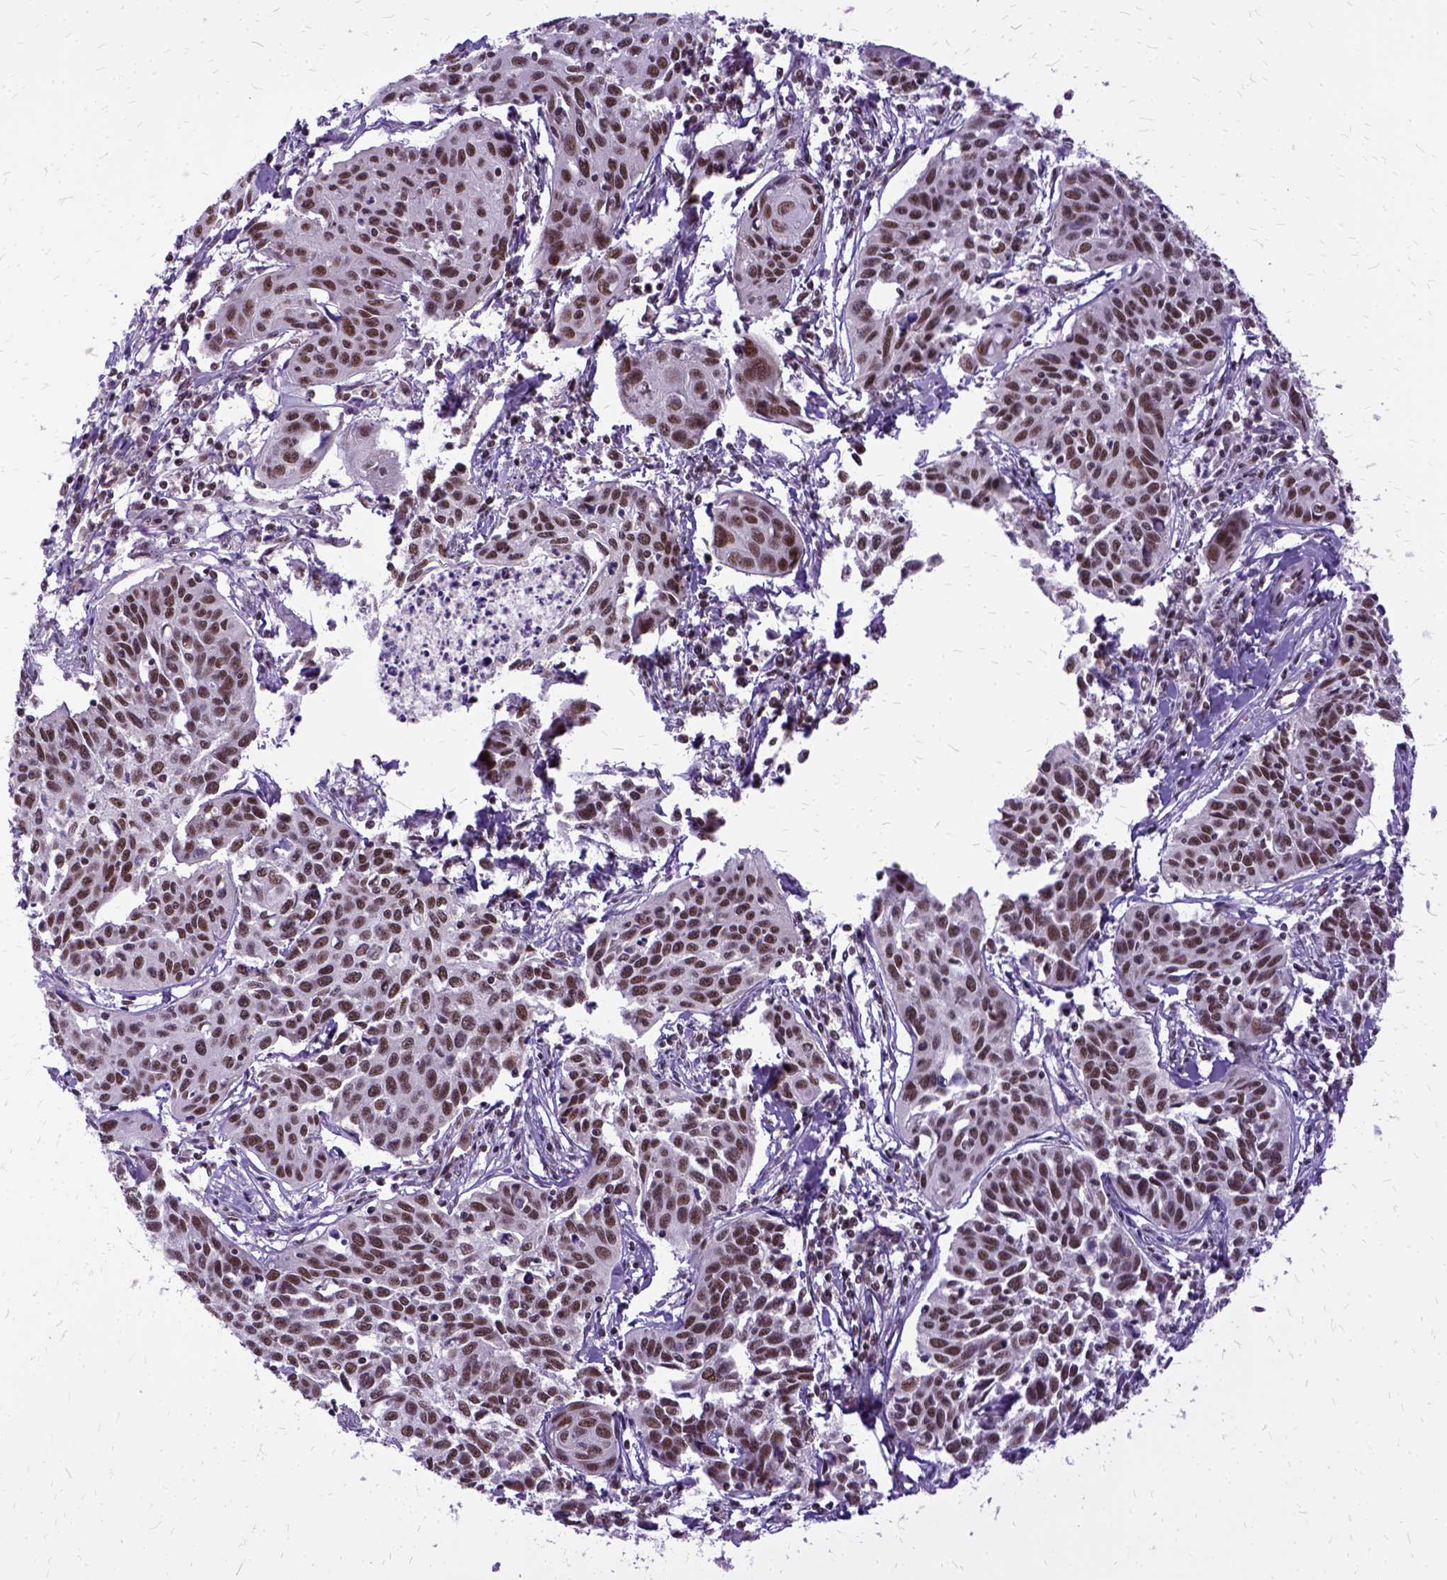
{"staining": {"intensity": "moderate", "quantity": ">75%", "location": "nuclear"}, "tissue": "cervical cancer", "cell_type": "Tumor cells", "image_type": "cancer", "snomed": [{"axis": "morphology", "description": "Squamous cell carcinoma, NOS"}, {"axis": "topography", "description": "Cervix"}], "caption": "Protein positivity by immunohistochemistry (IHC) reveals moderate nuclear staining in approximately >75% of tumor cells in cervical cancer (squamous cell carcinoma).", "gene": "SETD1A", "patient": {"sex": "female", "age": 31}}